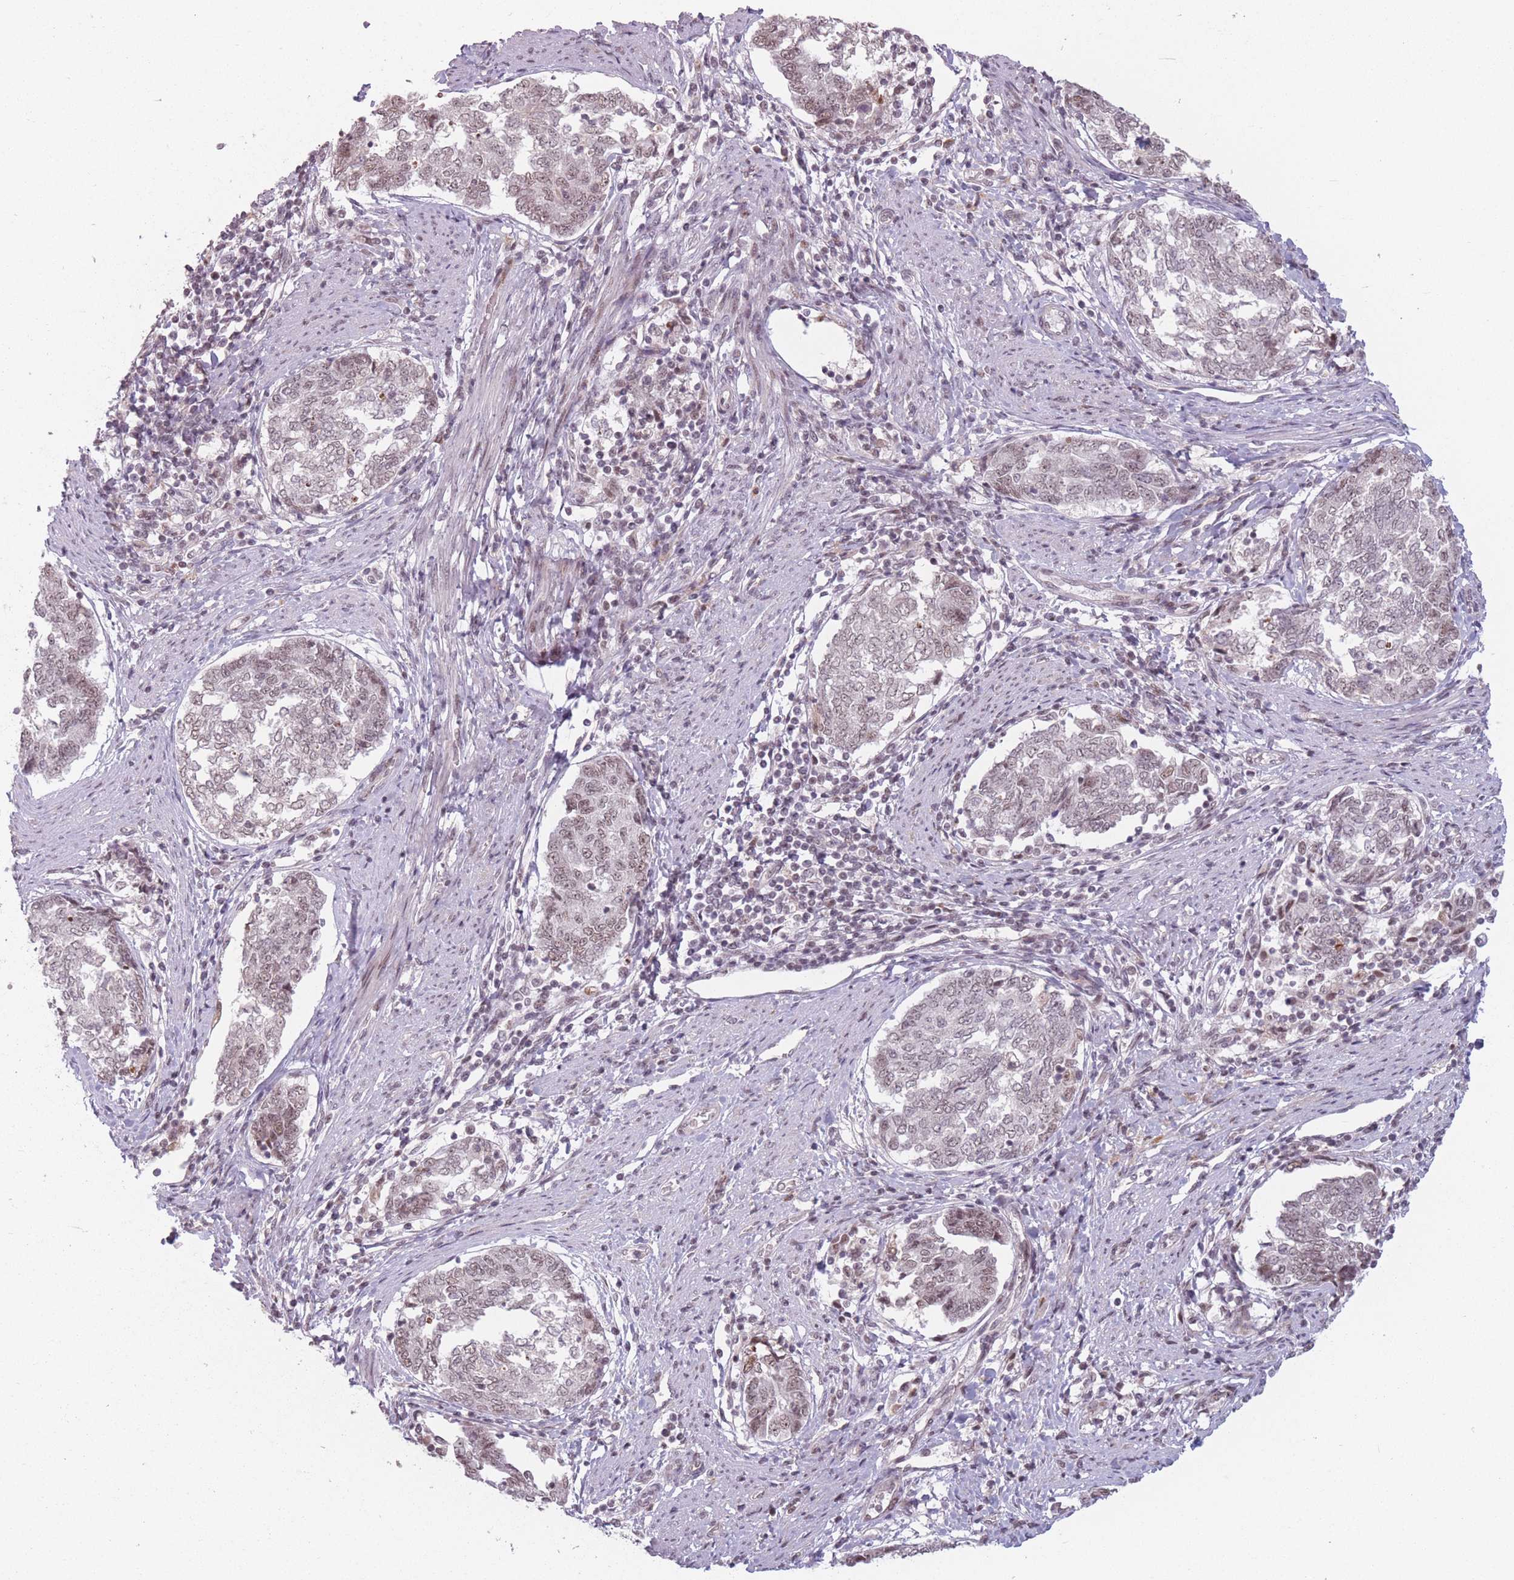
{"staining": {"intensity": "weak", "quantity": ">75%", "location": "nuclear"}, "tissue": "endometrial cancer", "cell_type": "Tumor cells", "image_type": "cancer", "snomed": [{"axis": "morphology", "description": "Adenocarcinoma, NOS"}, {"axis": "topography", "description": "Endometrium"}], "caption": "This histopathology image demonstrates IHC staining of human adenocarcinoma (endometrial), with low weak nuclear expression in approximately >75% of tumor cells.", "gene": "SUPT6H", "patient": {"sex": "female", "age": 80}}